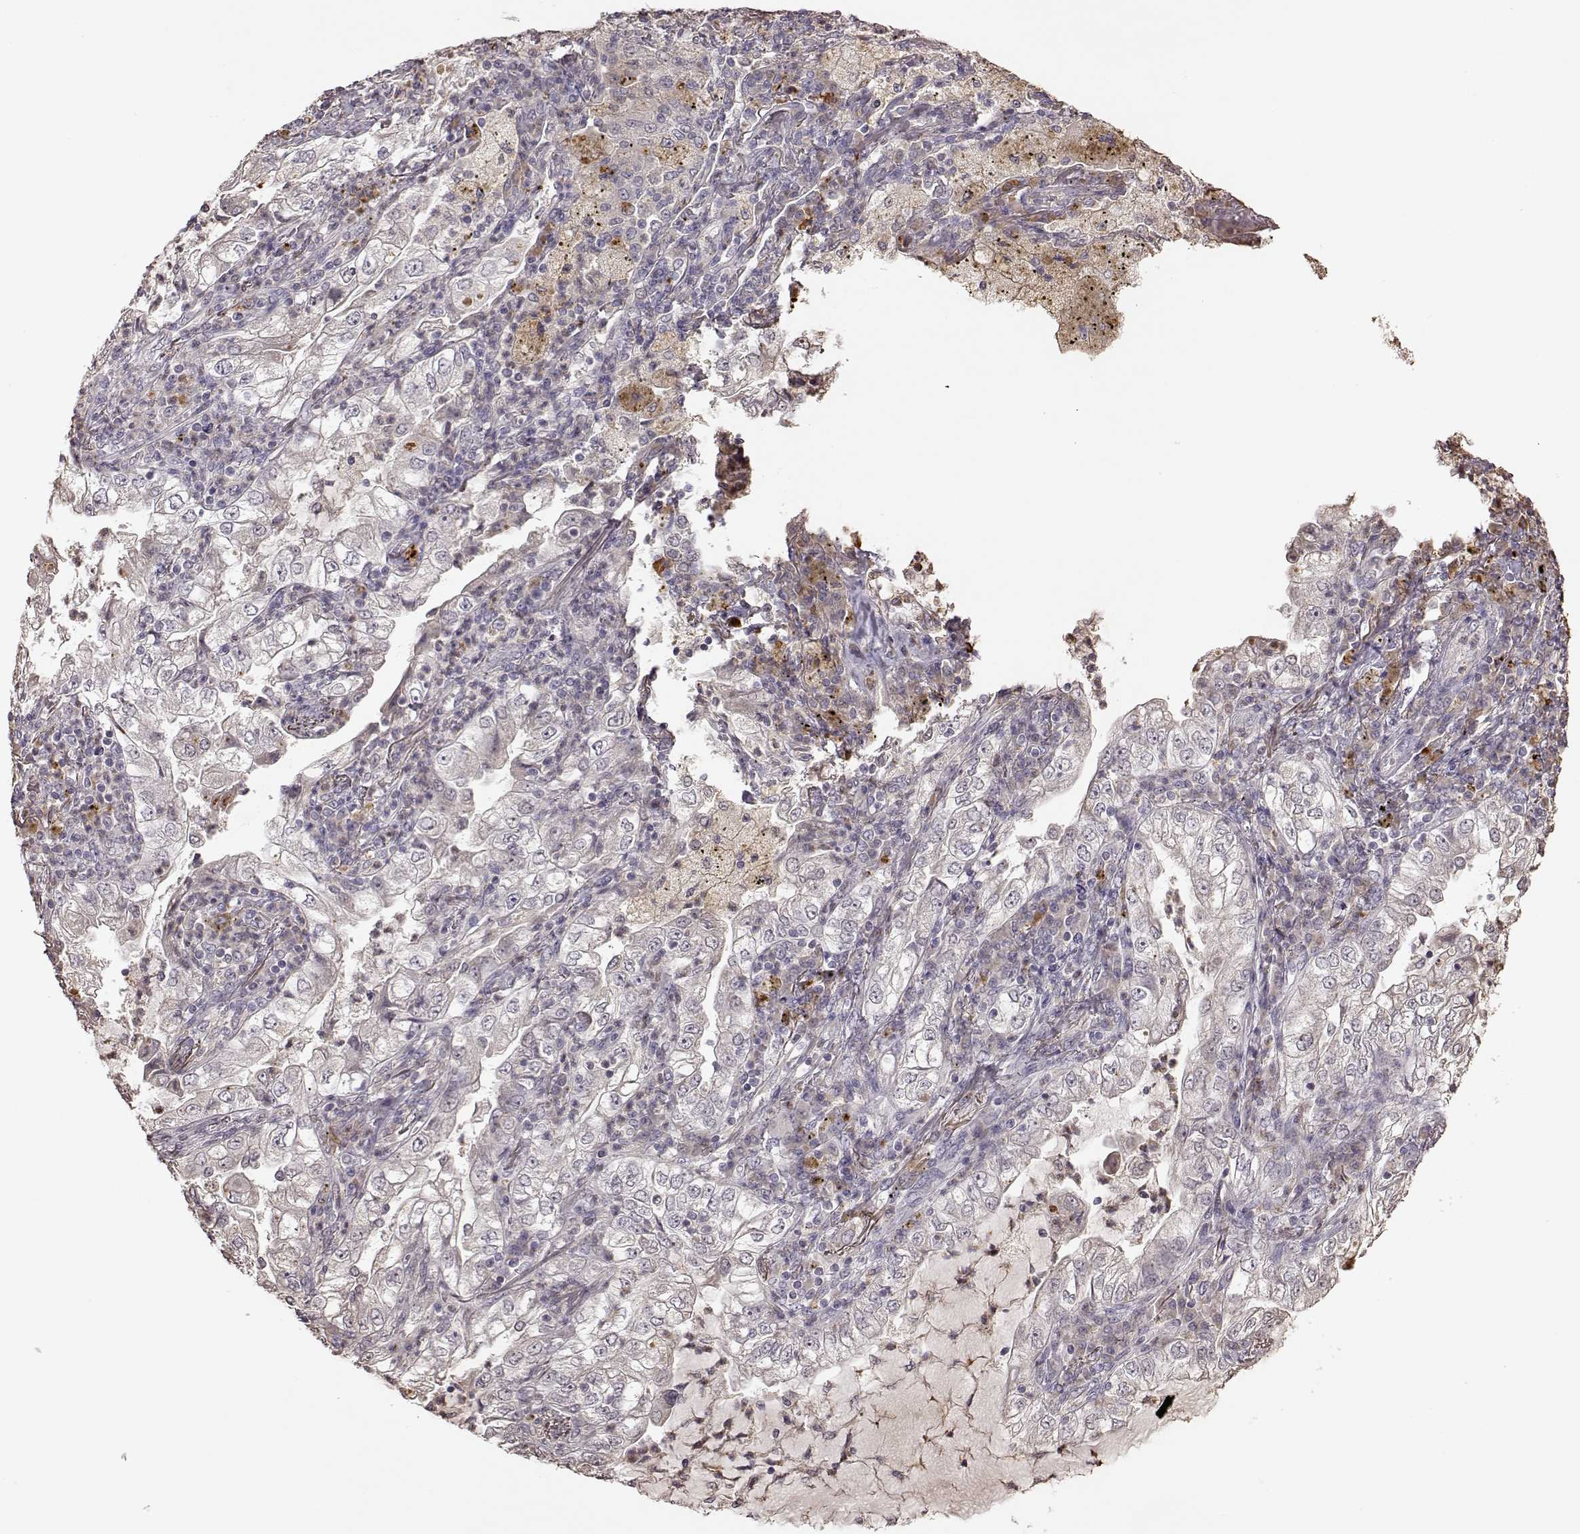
{"staining": {"intensity": "negative", "quantity": "none", "location": "none"}, "tissue": "lung cancer", "cell_type": "Tumor cells", "image_type": "cancer", "snomed": [{"axis": "morphology", "description": "Adenocarcinoma, NOS"}, {"axis": "topography", "description": "Lung"}], "caption": "Immunohistochemistry (IHC) photomicrograph of neoplastic tissue: lung adenocarcinoma stained with DAB displays no significant protein staining in tumor cells.", "gene": "CRB1", "patient": {"sex": "female", "age": 73}}